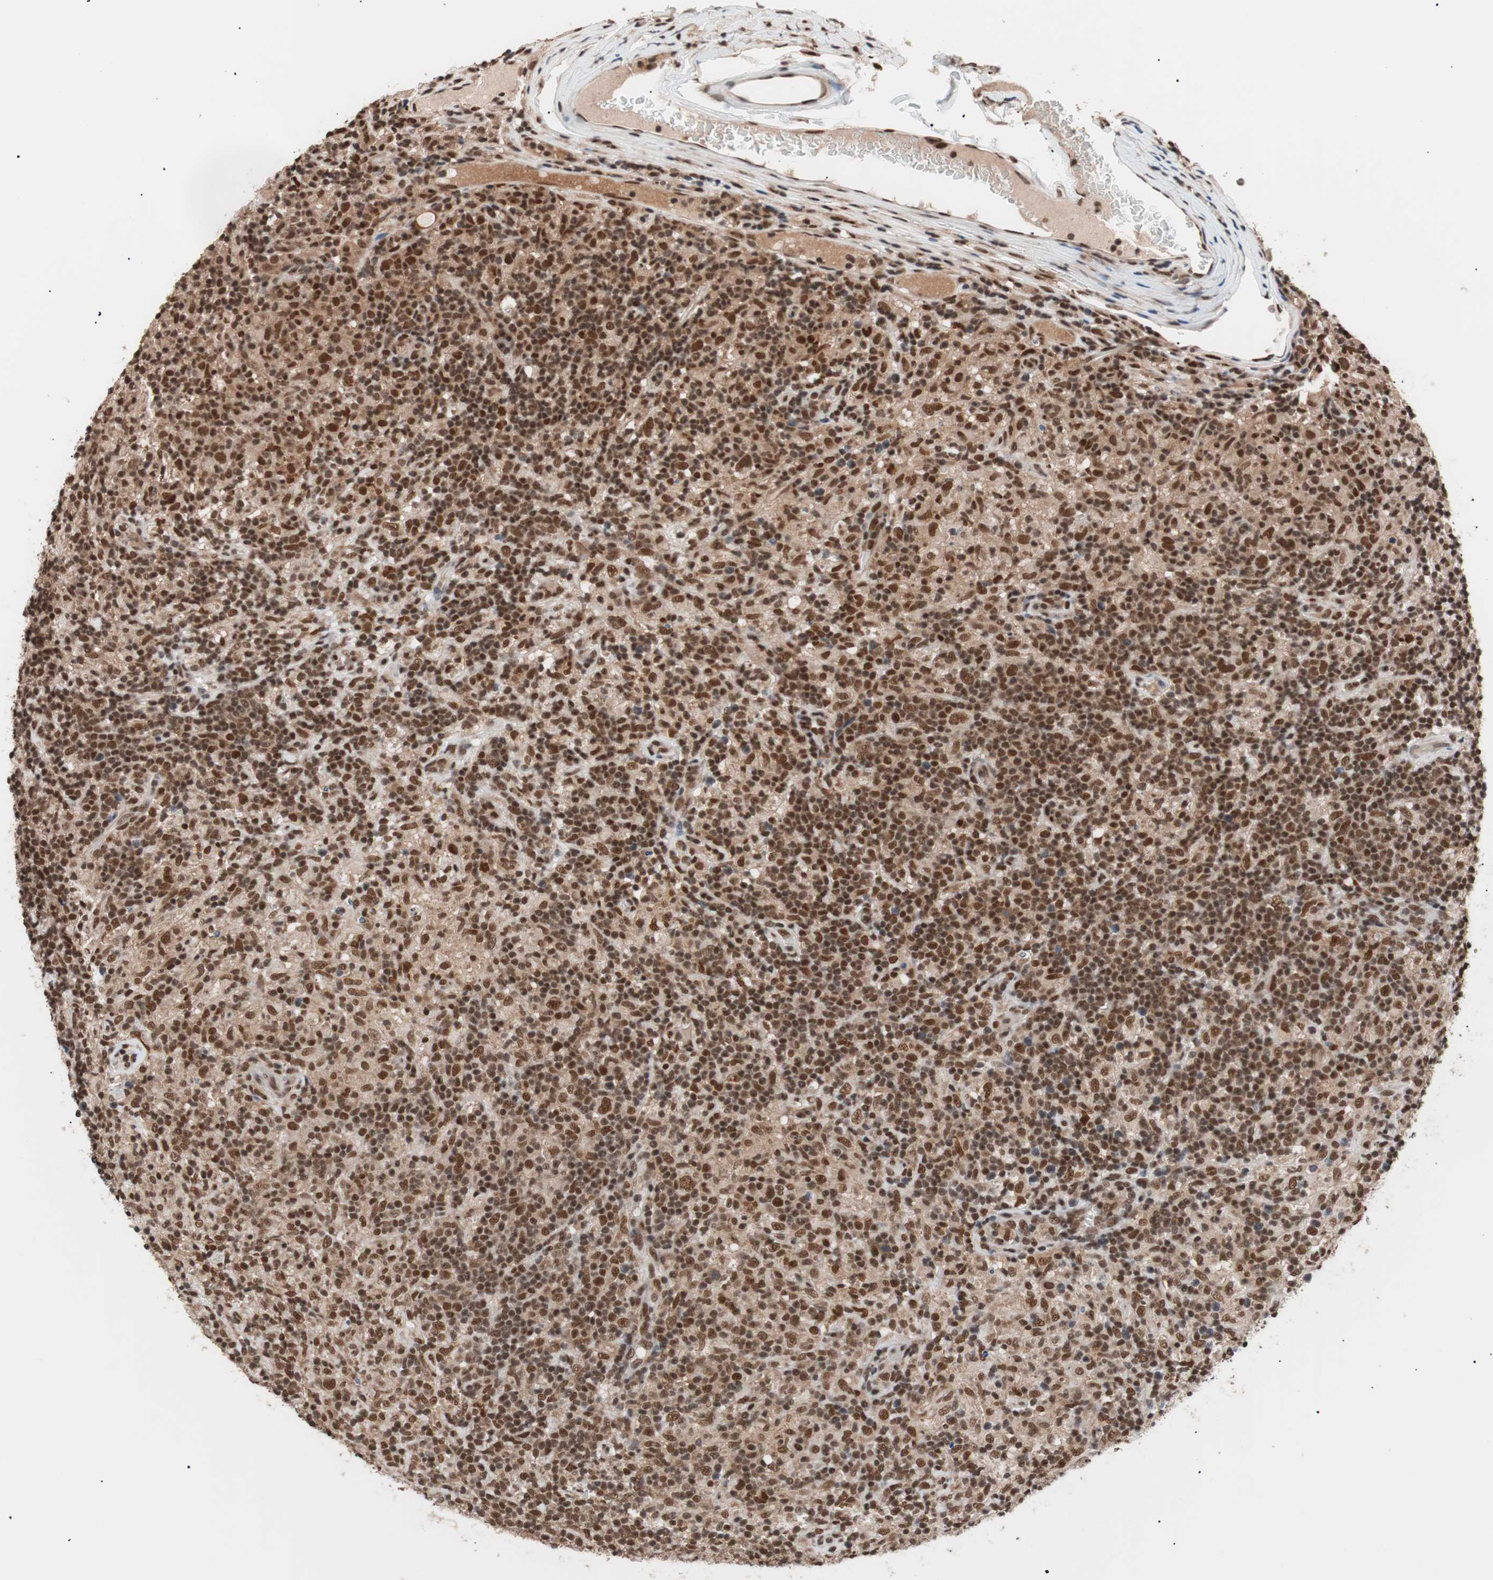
{"staining": {"intensity": "strong", "quantity": ">75%", "location": "nuclear"}, "tissue": "lymphoma", "cell_type": "Tumor cells", "image_type": "cancer", "snomed": [{"axis": "morphology", "description": "Hodgkin's disease, NOS"}, {"axis": "topography", "description": "Lymph node"}], "caption": "Immunohistochemical staining of human Hodgkin's disease shows strong nuclear protein expression in approximately >75% of tumor cells. (IHC, brightfield microscopy, high magnification).", "gene": "CHAMP1", "patient": {"sex": "male", "age": 70}}